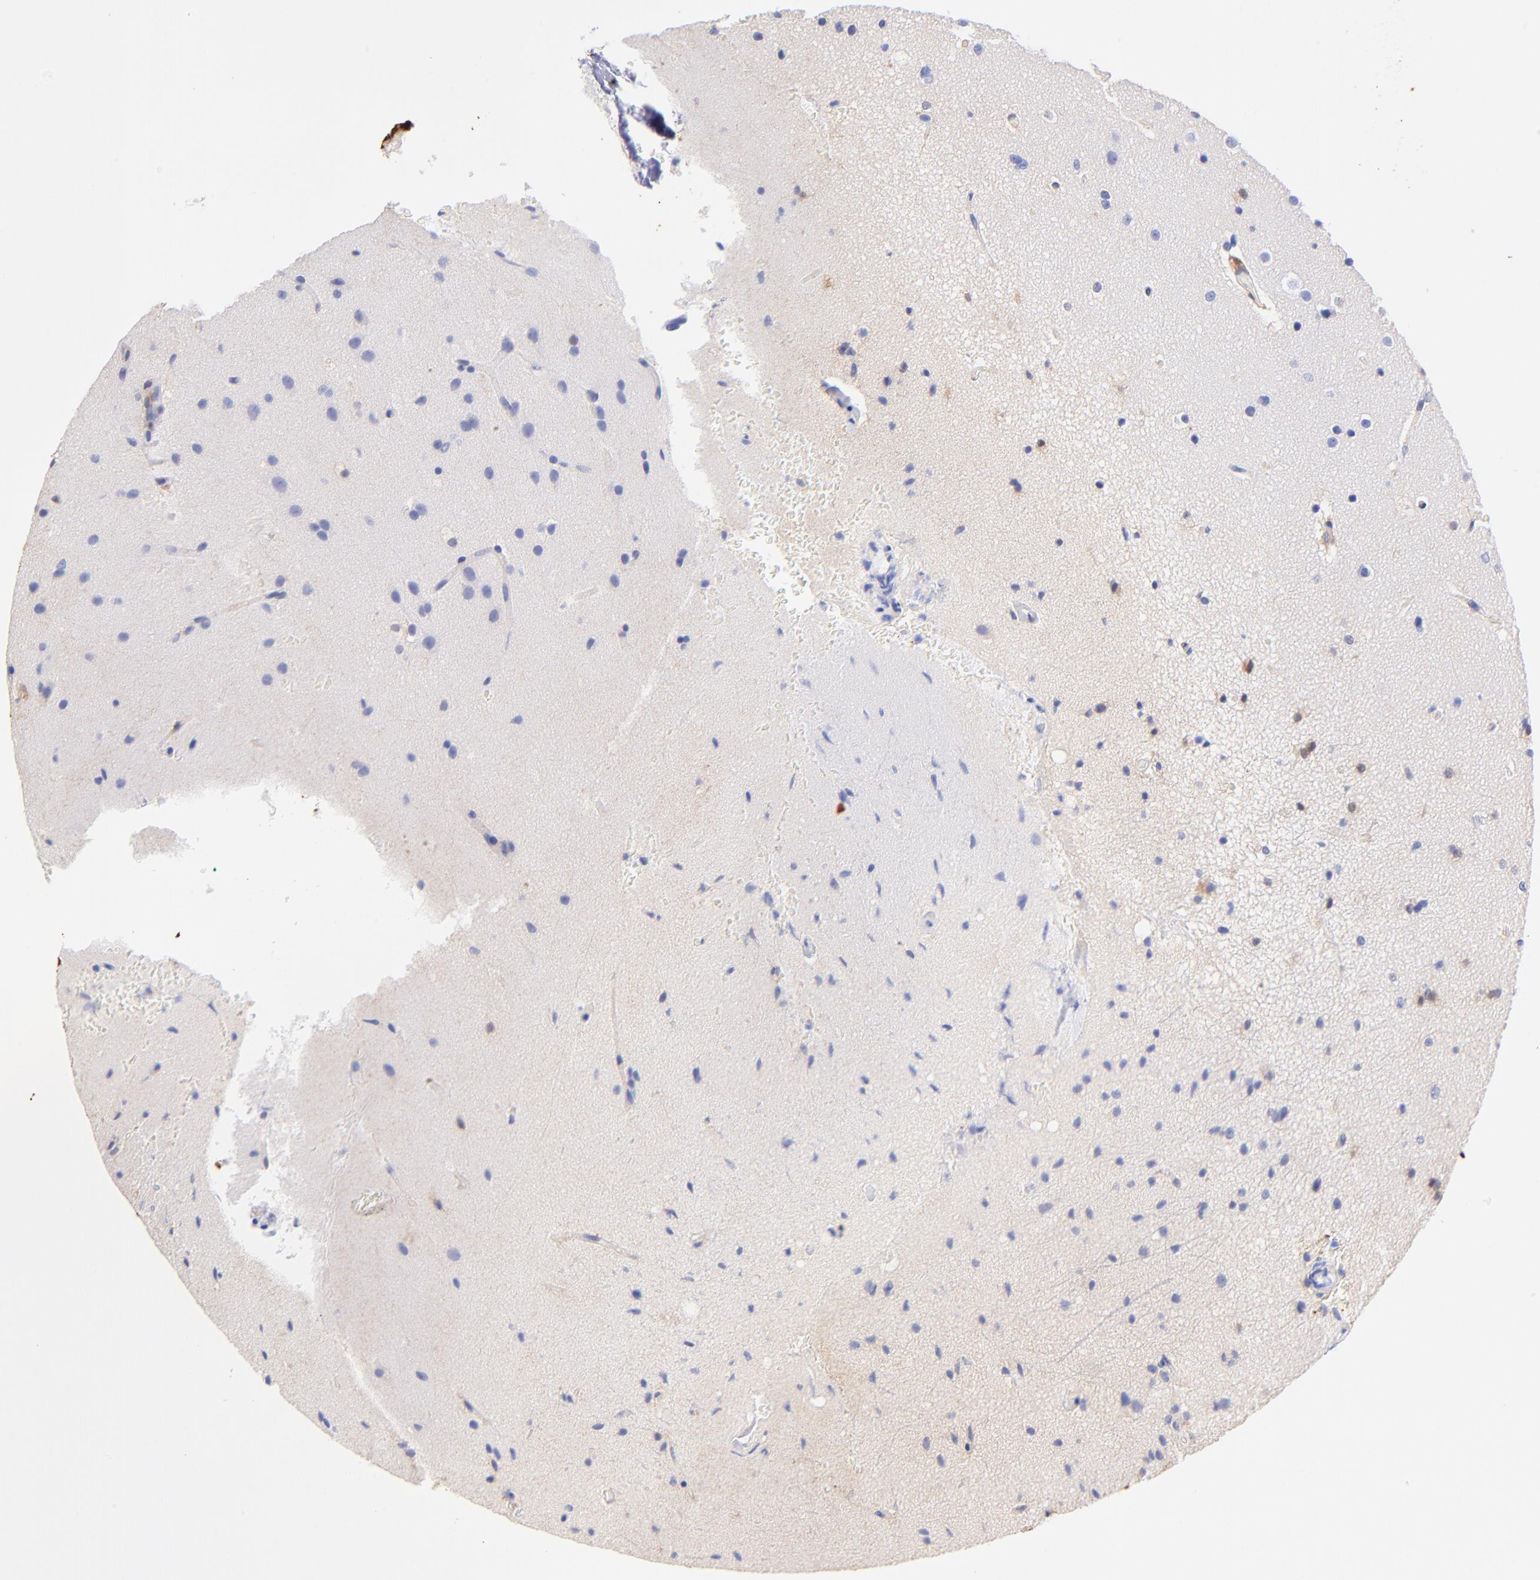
{"staining": {"intensity": "negative", "quantity": "none", "location": "none"}, "tissue": "glioma", "cell_type": "Tumor cells", "image_type": "cancer", "snomed": [{"axis": "morphology", "description": "Glioma, malignant, Low grade"}, {"axis": "topography", "description": "Cerebral cortex"}], "caption": "Histopathology image shows no significant protein expression in tumor cells of glioma.", "gene": "ALDH1A1", "patient": {"sex": "female", "age": 47}}